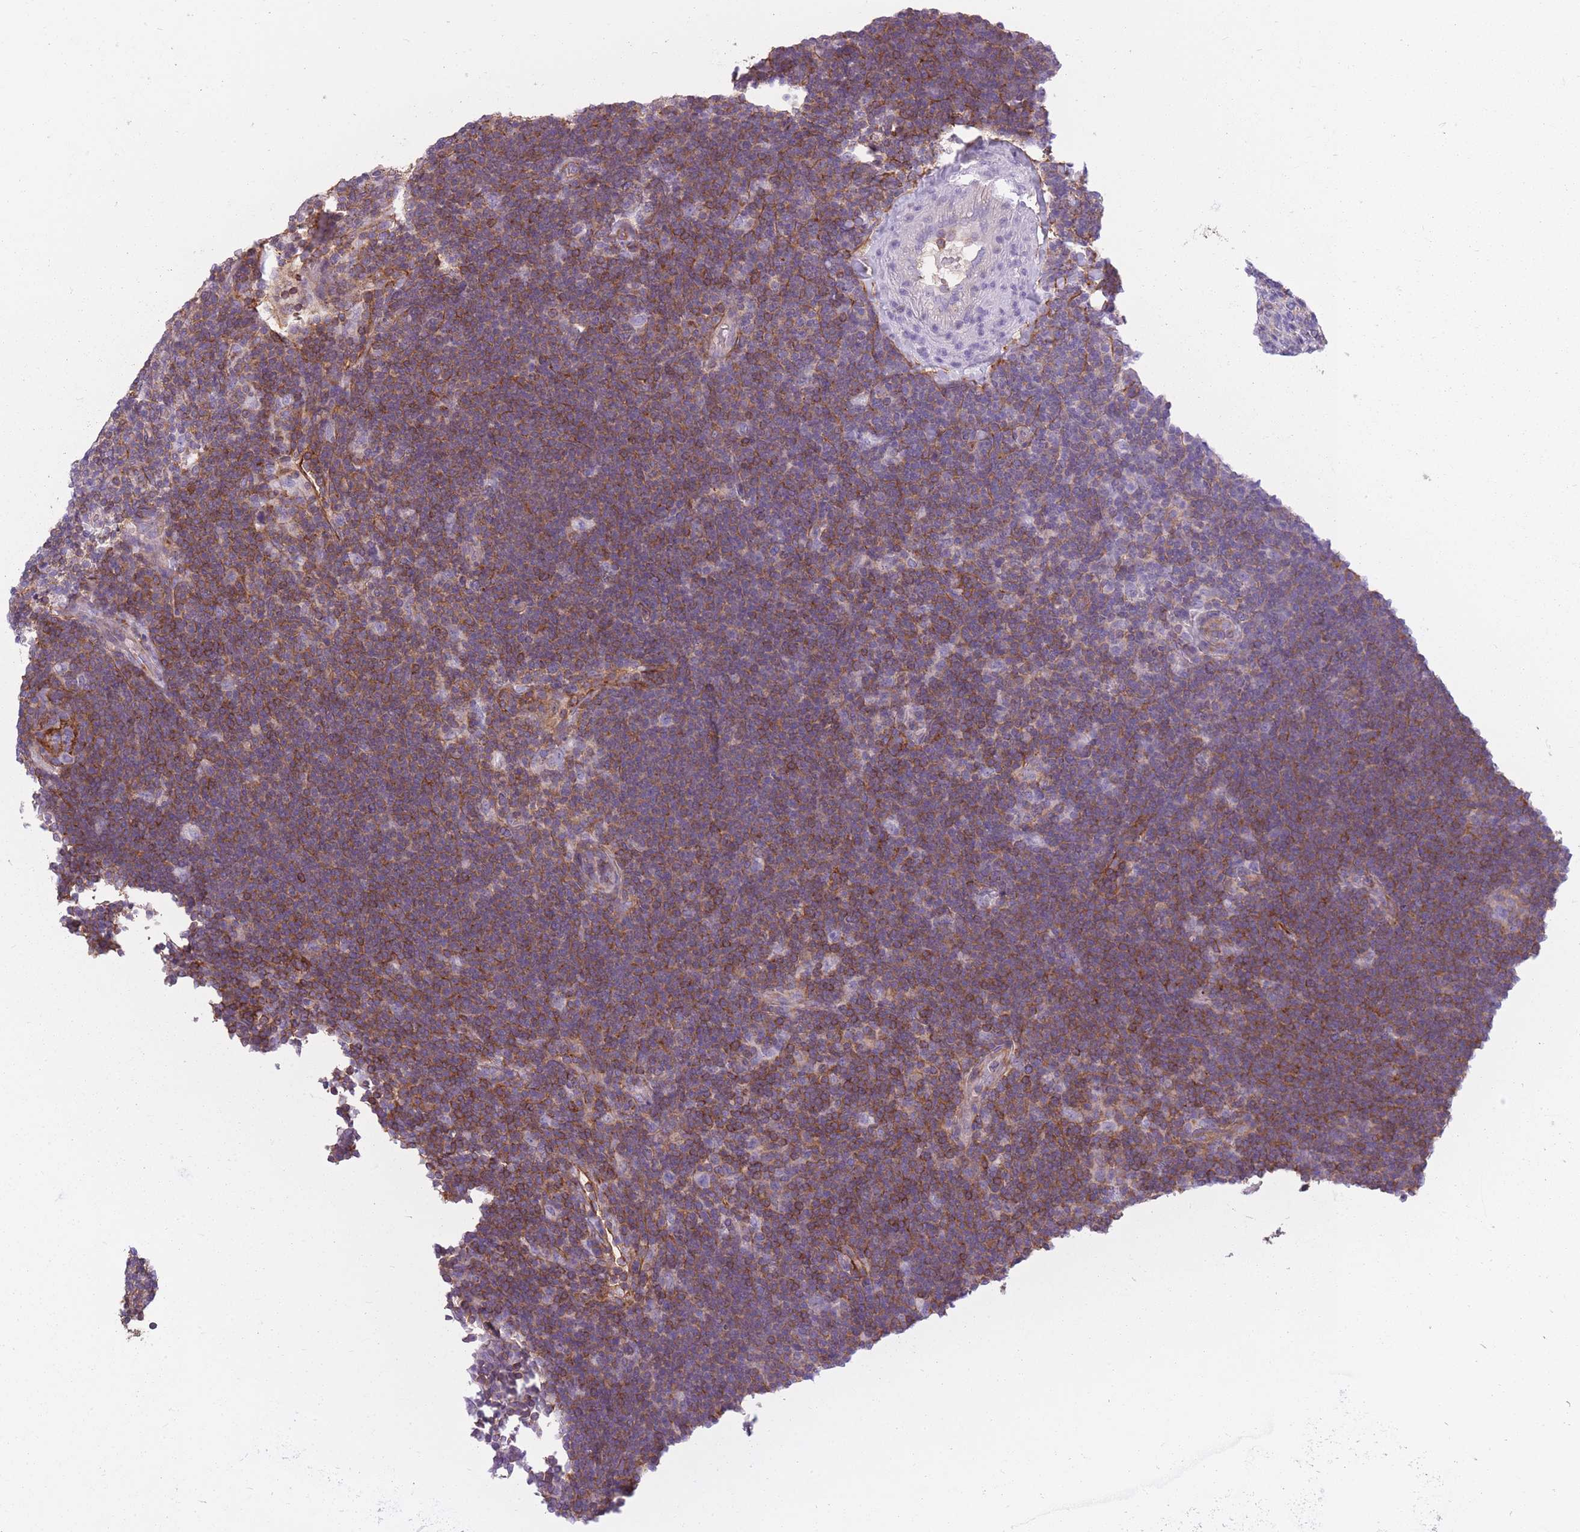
{"staining": {"intensity": "negative", "quantity": "none", "location": "none"}, "tissue": "lymphoma", "cell_type": "Tumor cells", "image_type": "cancer", "snomed": [{"axis": "morphology", "description": "Hodgkin's disease, NOS"}, {"axis": "topography", "description": "Lymph node"}], "caption": "Micrograph shows no protein positivity in tumor cells of lymphoma tissue.", "gene": "ADD1", "patient": {"sex": "female", "age": 57}}